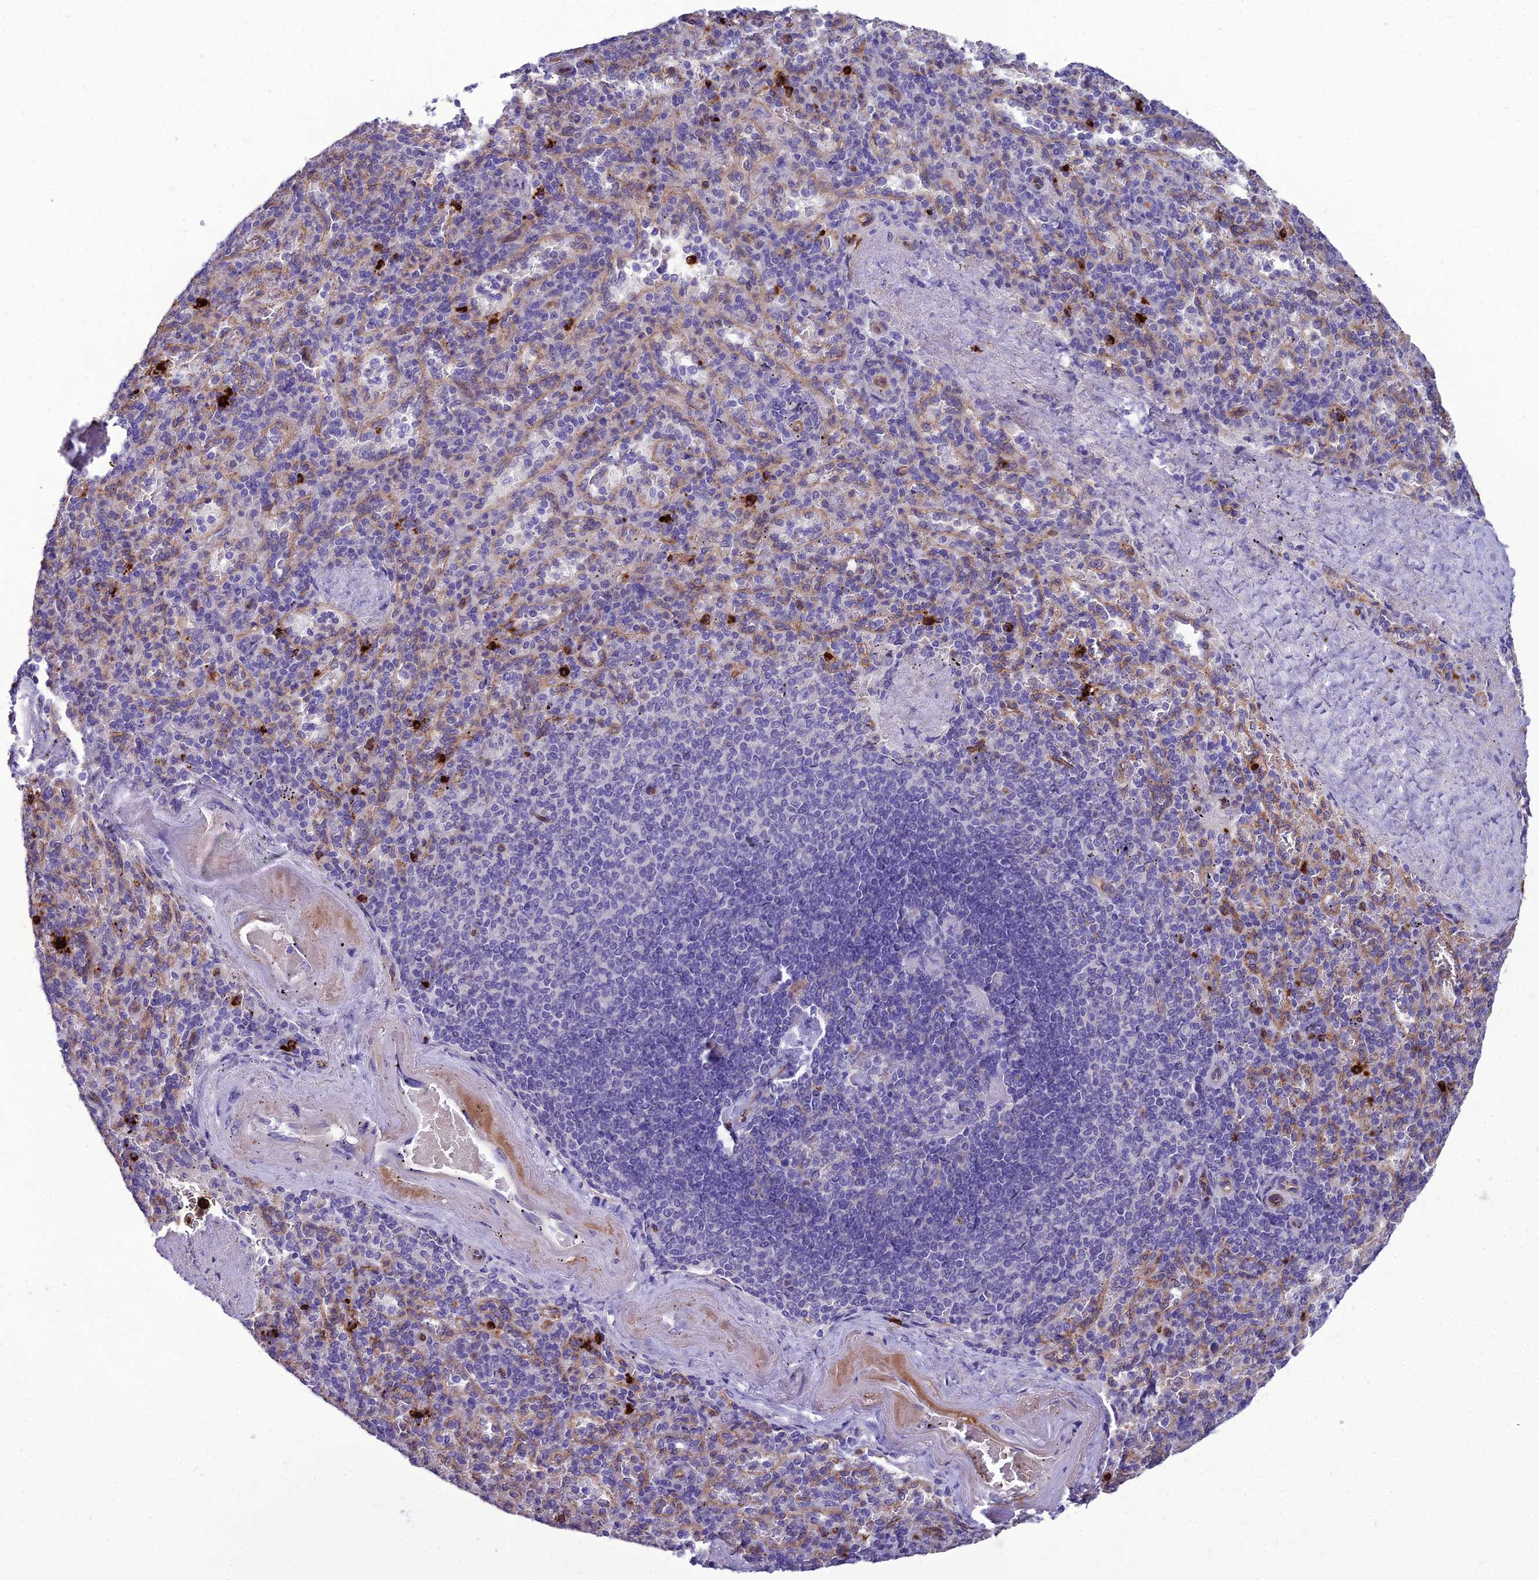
{"staining": {"intensity": "negative", "quantity": "none", "location": "none"}, "tissue": "spleen", "cell_type": "Cells in red pulp", "image_type": "normal", "snomed": [{"axis": "morphology", "description": "Normal tissue, NOS"}, {"axis": "topography", "description": "Spleen"}], "caption": "Immunohistochemistry (IHC) image of normal spleen: spleen stained with DAB displays no significant protein staining in cells in red pulp.", "gene": "BBS7", "patient": {"sex": "male", "age": 82}}